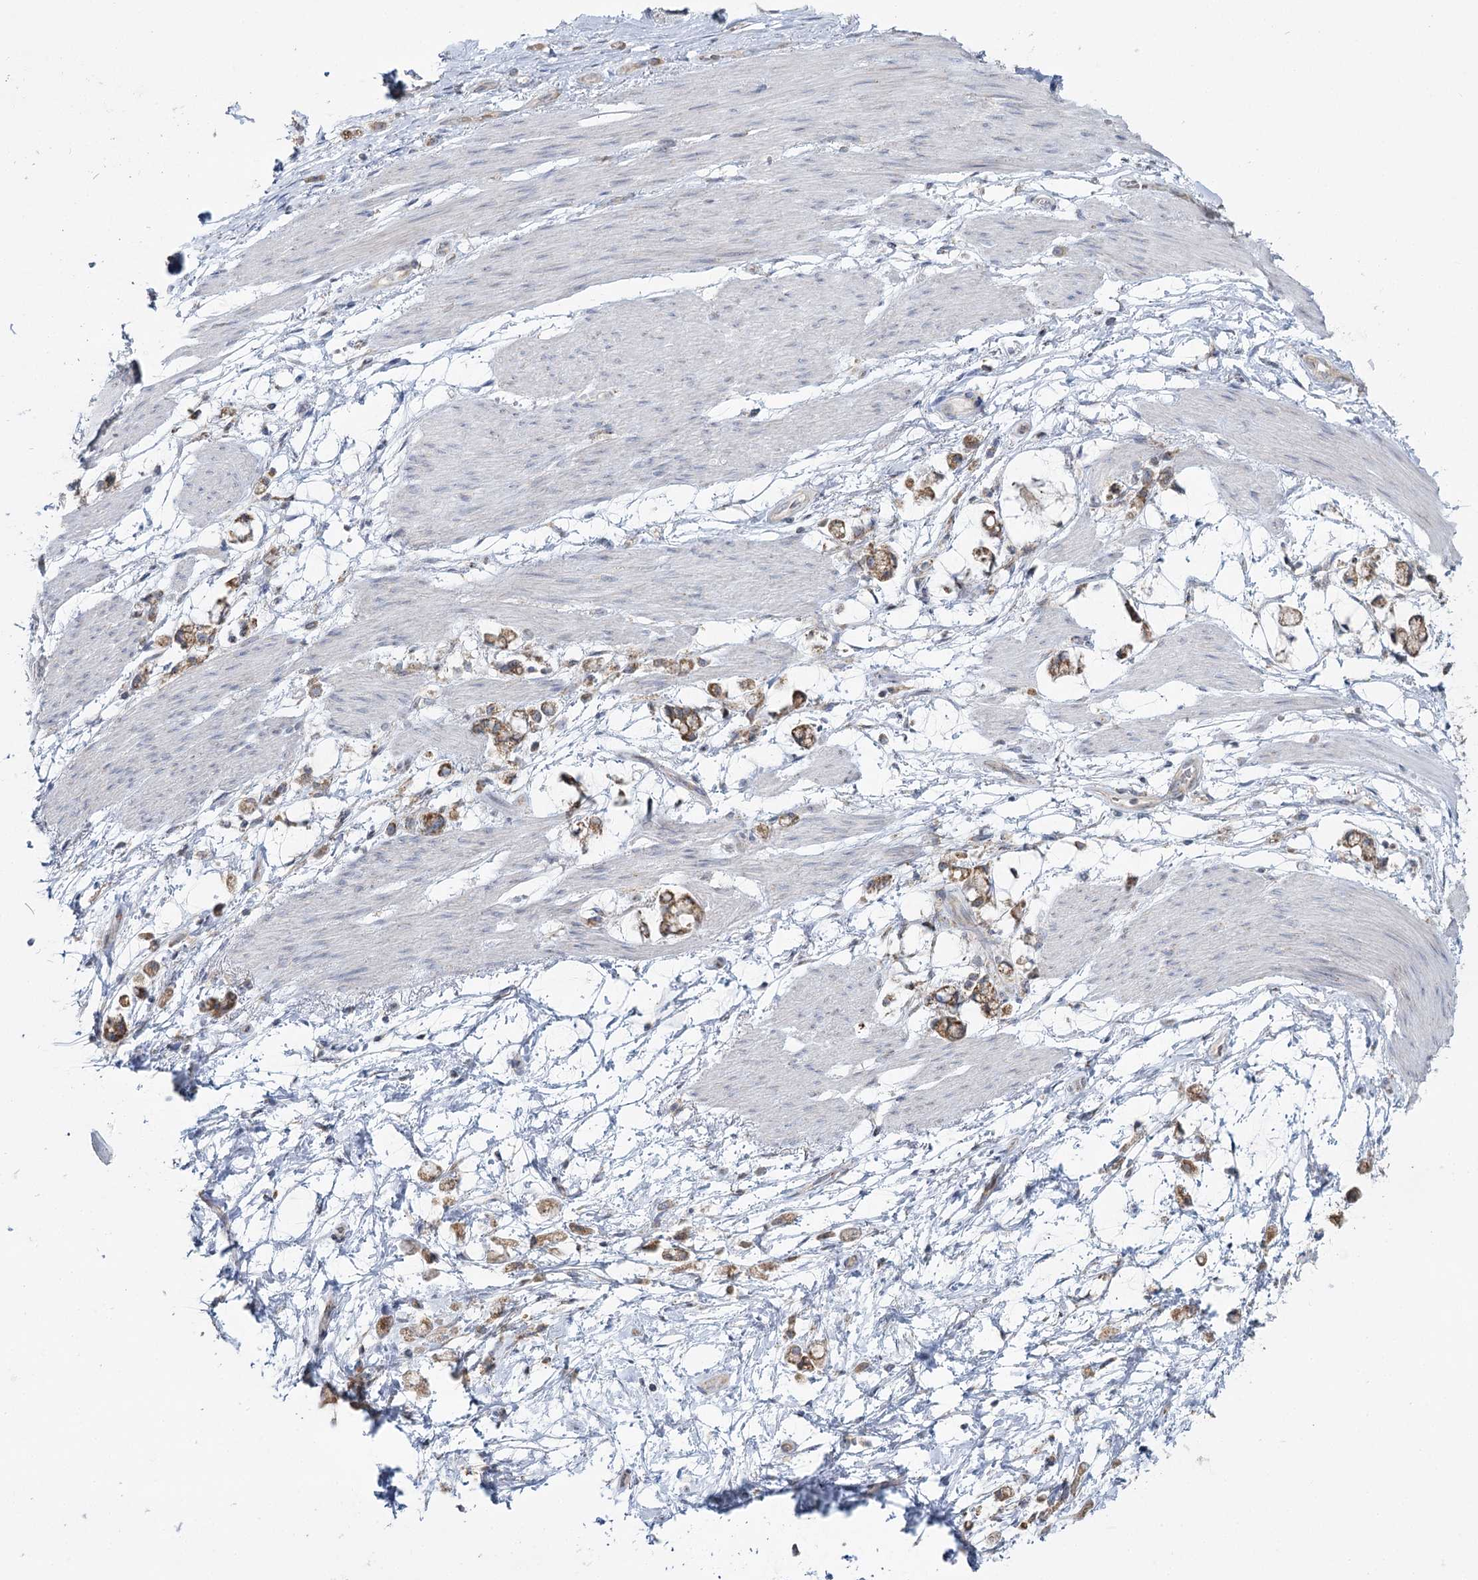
{"staining": {"intensity": "moderate", "quantity": ">75%", "location": "cytoplasmic/membranous"}, "tissue": "stomach cancer", "cell_type": "Tumor cells", "image_type": "cancer", "snomed": [{"axis": "morphology", "description": "Adenocarcinoma, NOS"}, {"axis": "topography", "description": "Stomach"}], "caption": "Immunohistochemistry (IHC) photomicrograph of adenocarcinoma (stomach) stained for a protein (brown), which displays medium levels of moderate cytoplasmic/membranous staining in about >75% of tumor cells.", "gene": "ACOX2", "patient": {"sex": "female", "age": 60}}